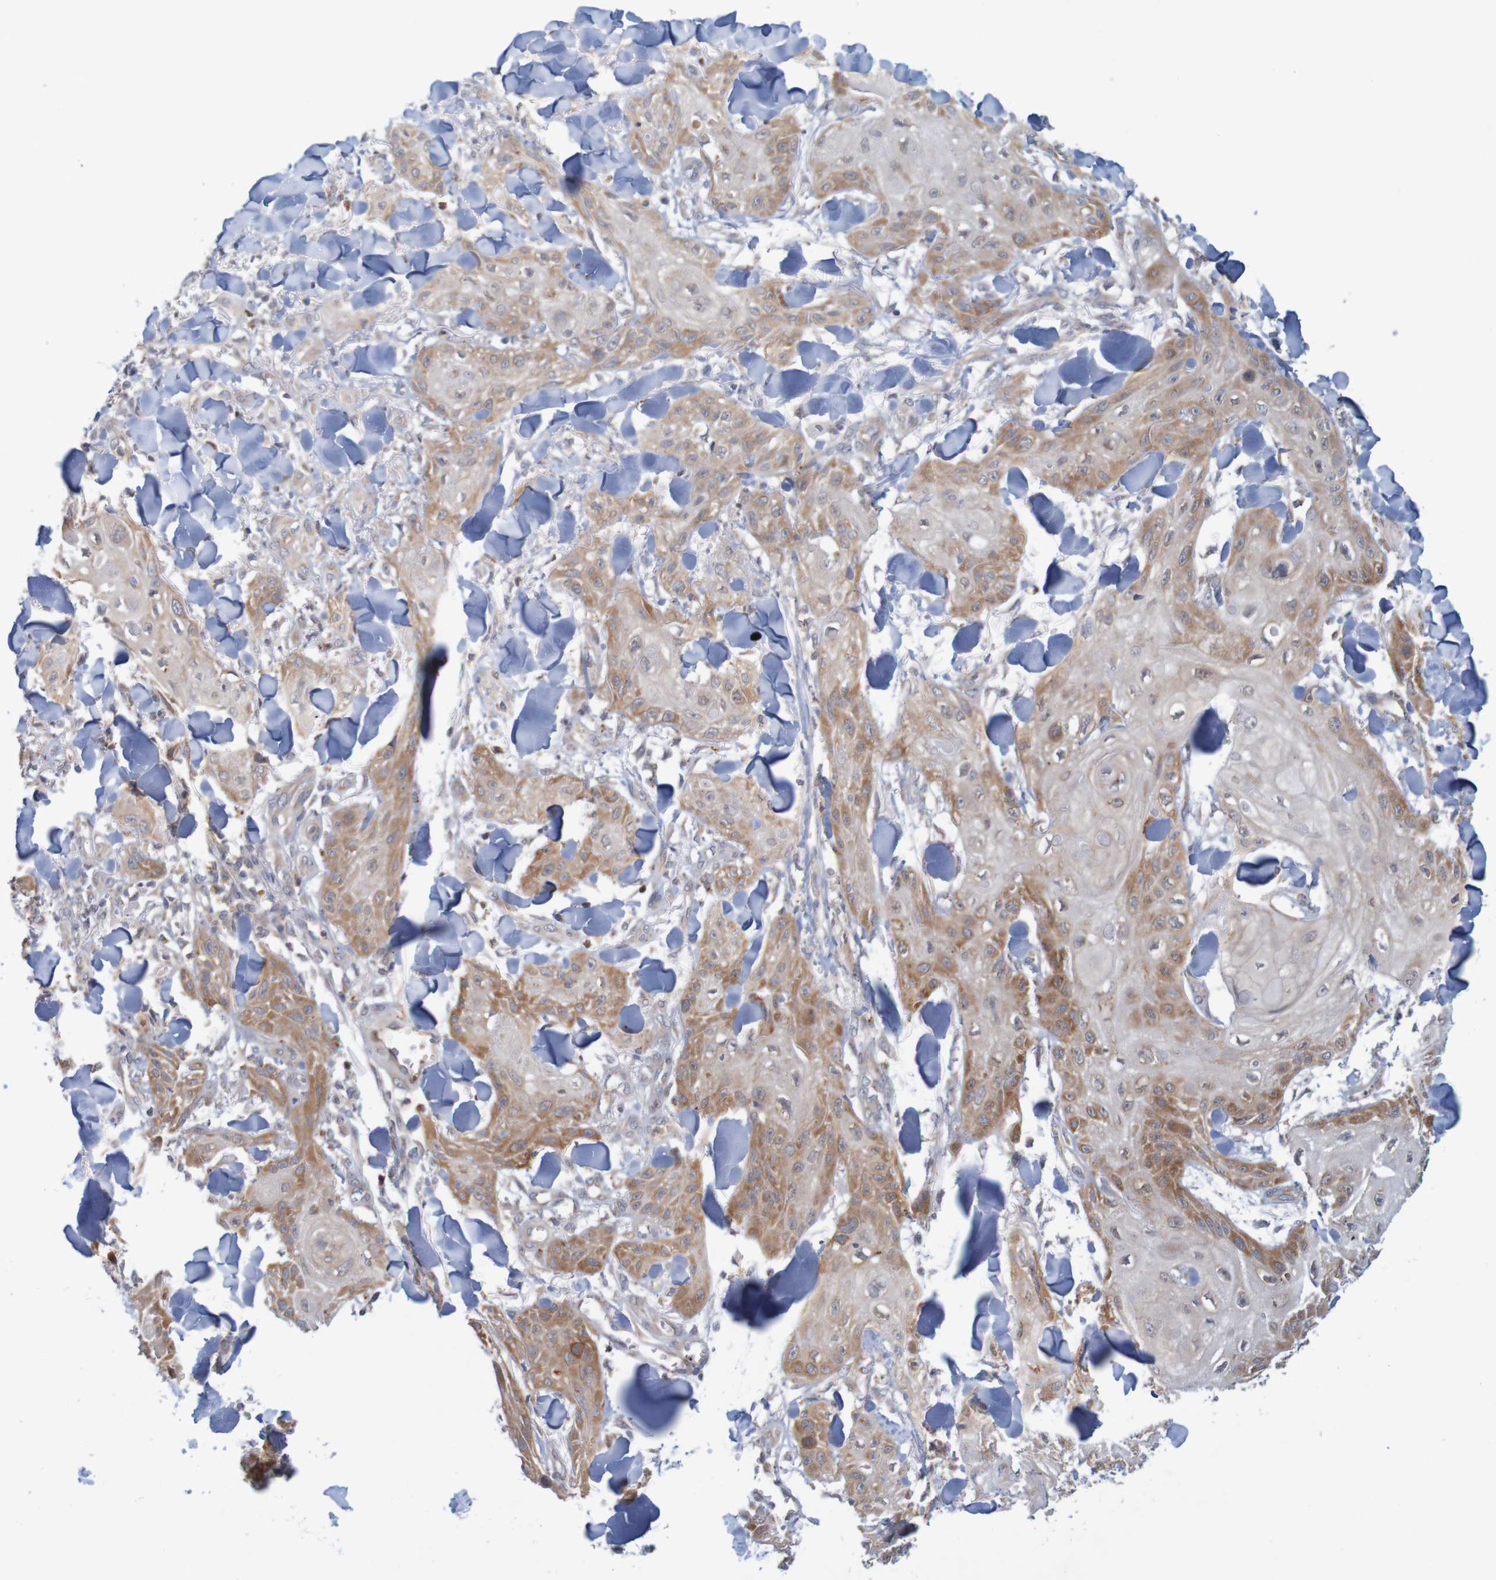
{"staining": {"intensity": "moderate", "quantity": "25%-75%", "location": "cytoplasmic/membranous"}, "tissue": "skin cancer", "cell_type": "Tumor cells", "image_type": "cancer", "snomed": [{"axis": "morphology", "description": "Squamous cell carcinoma, NOS"}, {"axis": "topography", "description": "Skin"}], "caption": "Immunohistochemistry of squamous cell carcinoma (skin) demonstrates medium levels of moderate cytoplasmic/membranous staining in about 25%-75% of tumor cells. Nuclei are stained in blue.", "gene": "NAV2", "patient": {"sex": "male", "age": 74}}